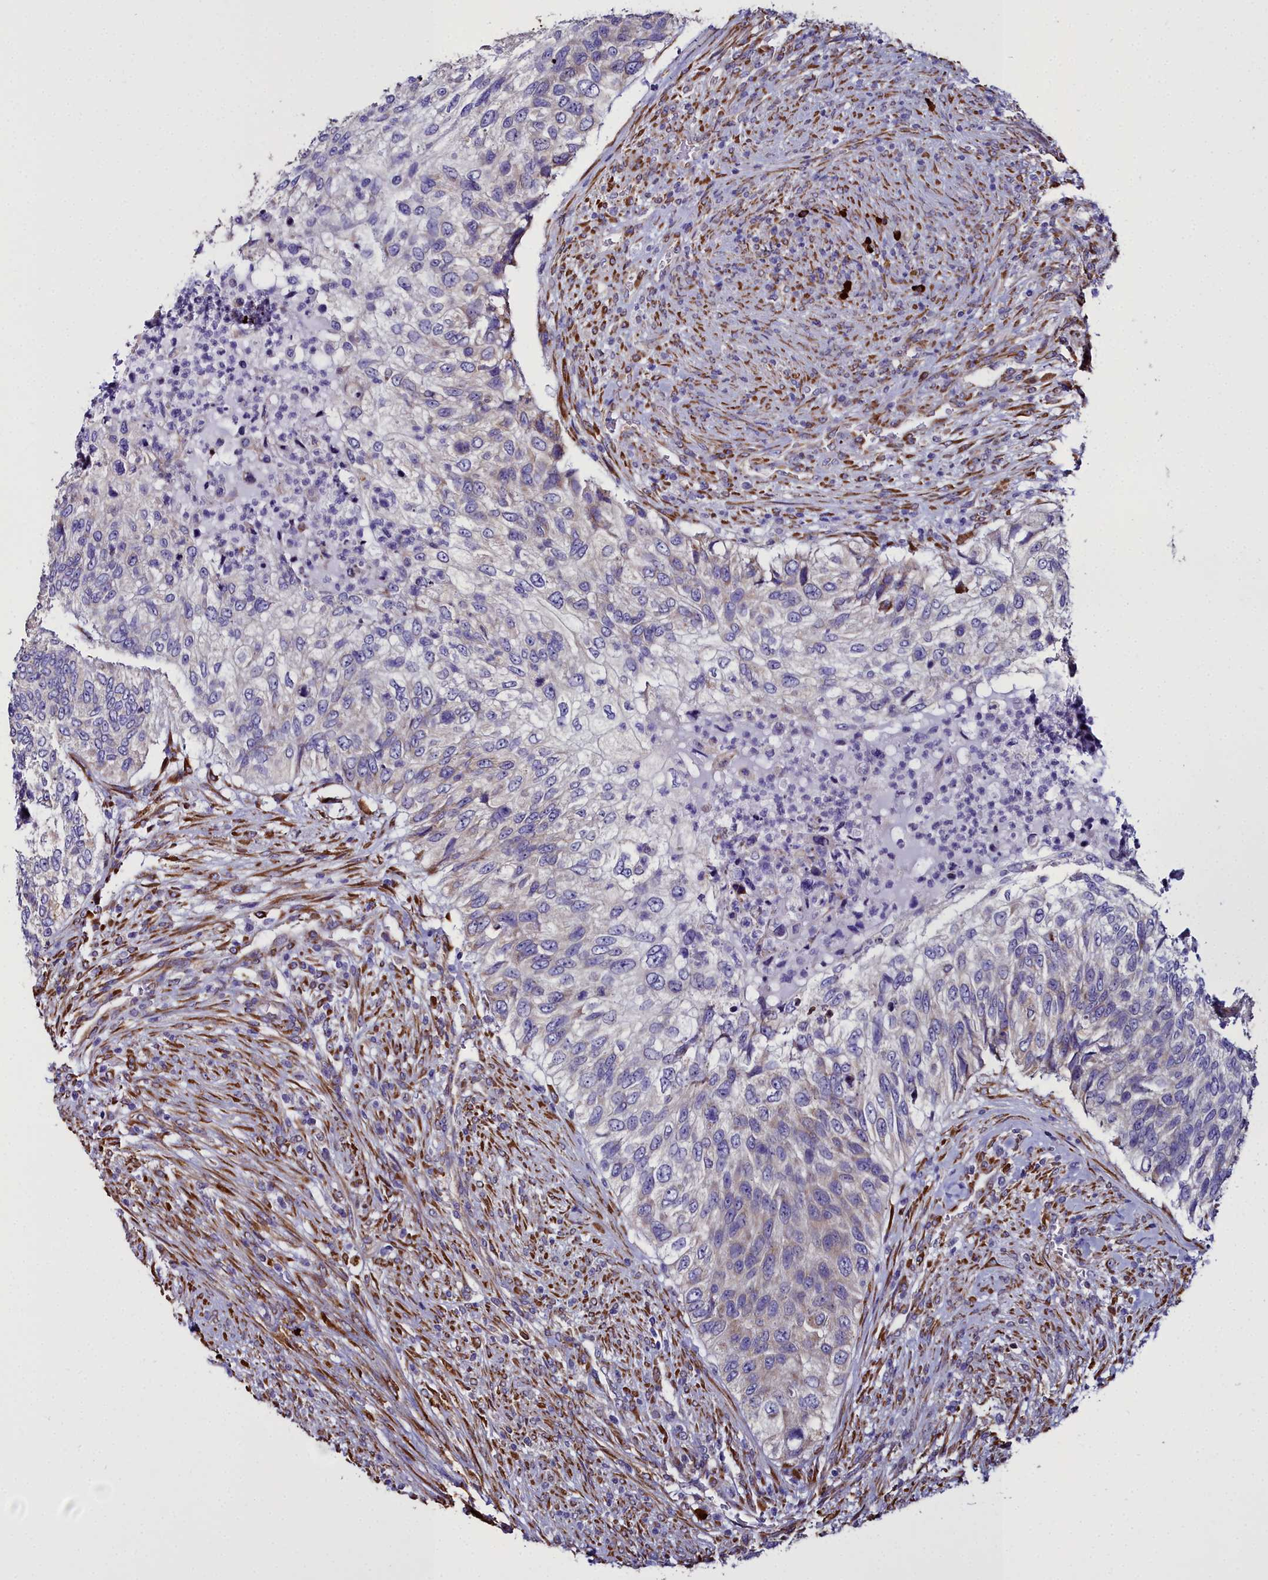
{"staining": {"intensity": "weak", "quantity": "<25%", "location": "cytoplasmic/membranous"}, "tissue": "urothelial cancer", "cell_type": "Tumor cells", "image_type": "cancer", "snomed": [{"axis": "morphology", "description": "Urothelial carcinoma, High grade"}, {"axis": "topography", "description": "Urinary bladder"}], "caption": "DAB immunohistochemical staining of human urothelial cancer shows no significant staining in tumor cells.", "gene": "TXNDC5", "patient": {"sex": "female", "age": 60}}